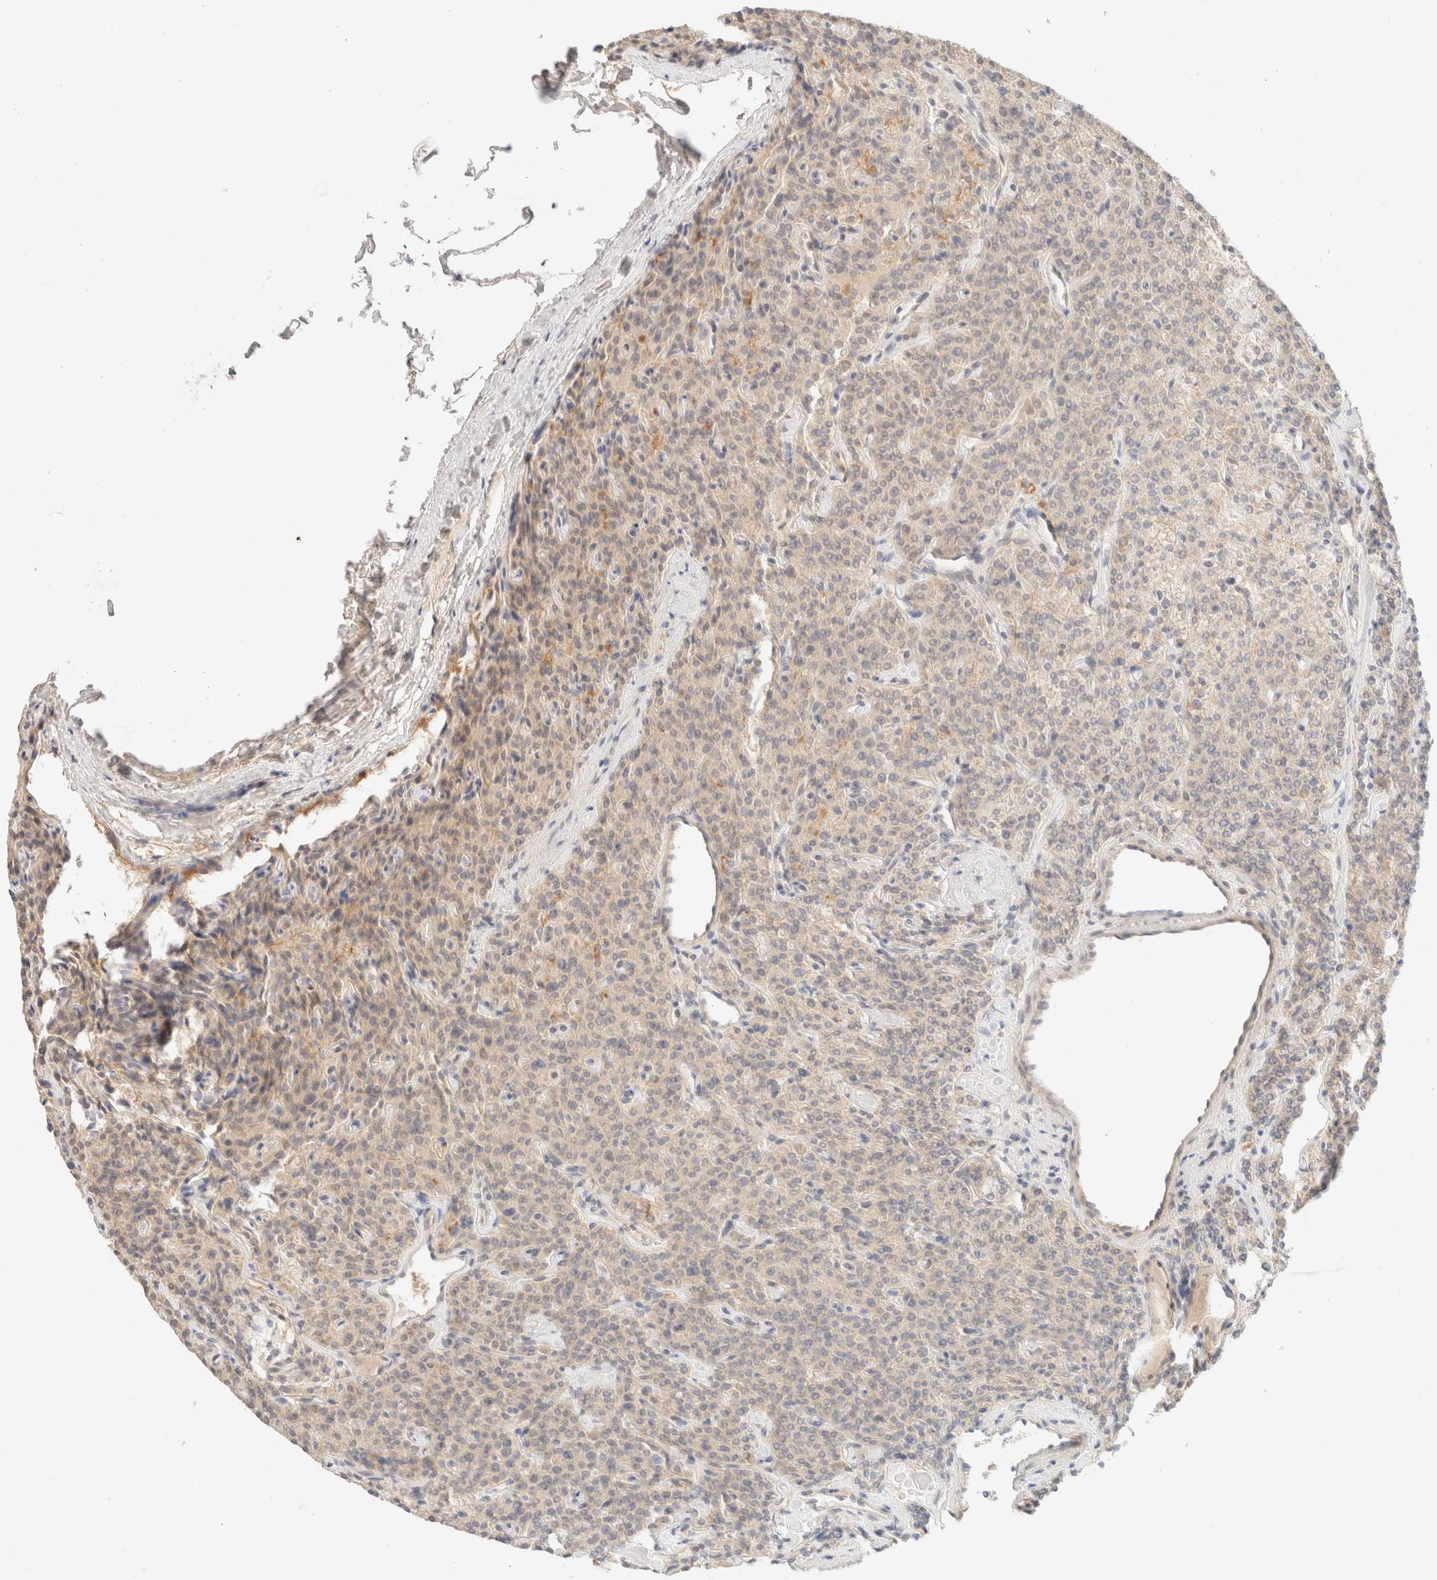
{"staining": {"intensity": "weak", "quantity": "<25%", "location": "cytoplasmic/membranous"}, "tissue": "parathyroid gland", "cell_type": "Glandular cells", "image_type": "normal", "snomed": [{"axis": "morphology", "description": "Normal tissue, NOS"}, {"axis": "topography", "description": "Parathyroid gland"}], "caption": "Immunohistochemistry histopathology image of benign parathyroid gland: human parathyroid gland stained with DAB (3,3'-diaminobenzidine) exhibits no significant protein positivity in glandular cells. (Immunohistochemistry, brightfield microscopy, high magnification).", "gene": "SARM1", "patient": {"sex": "male", "age": 46}}